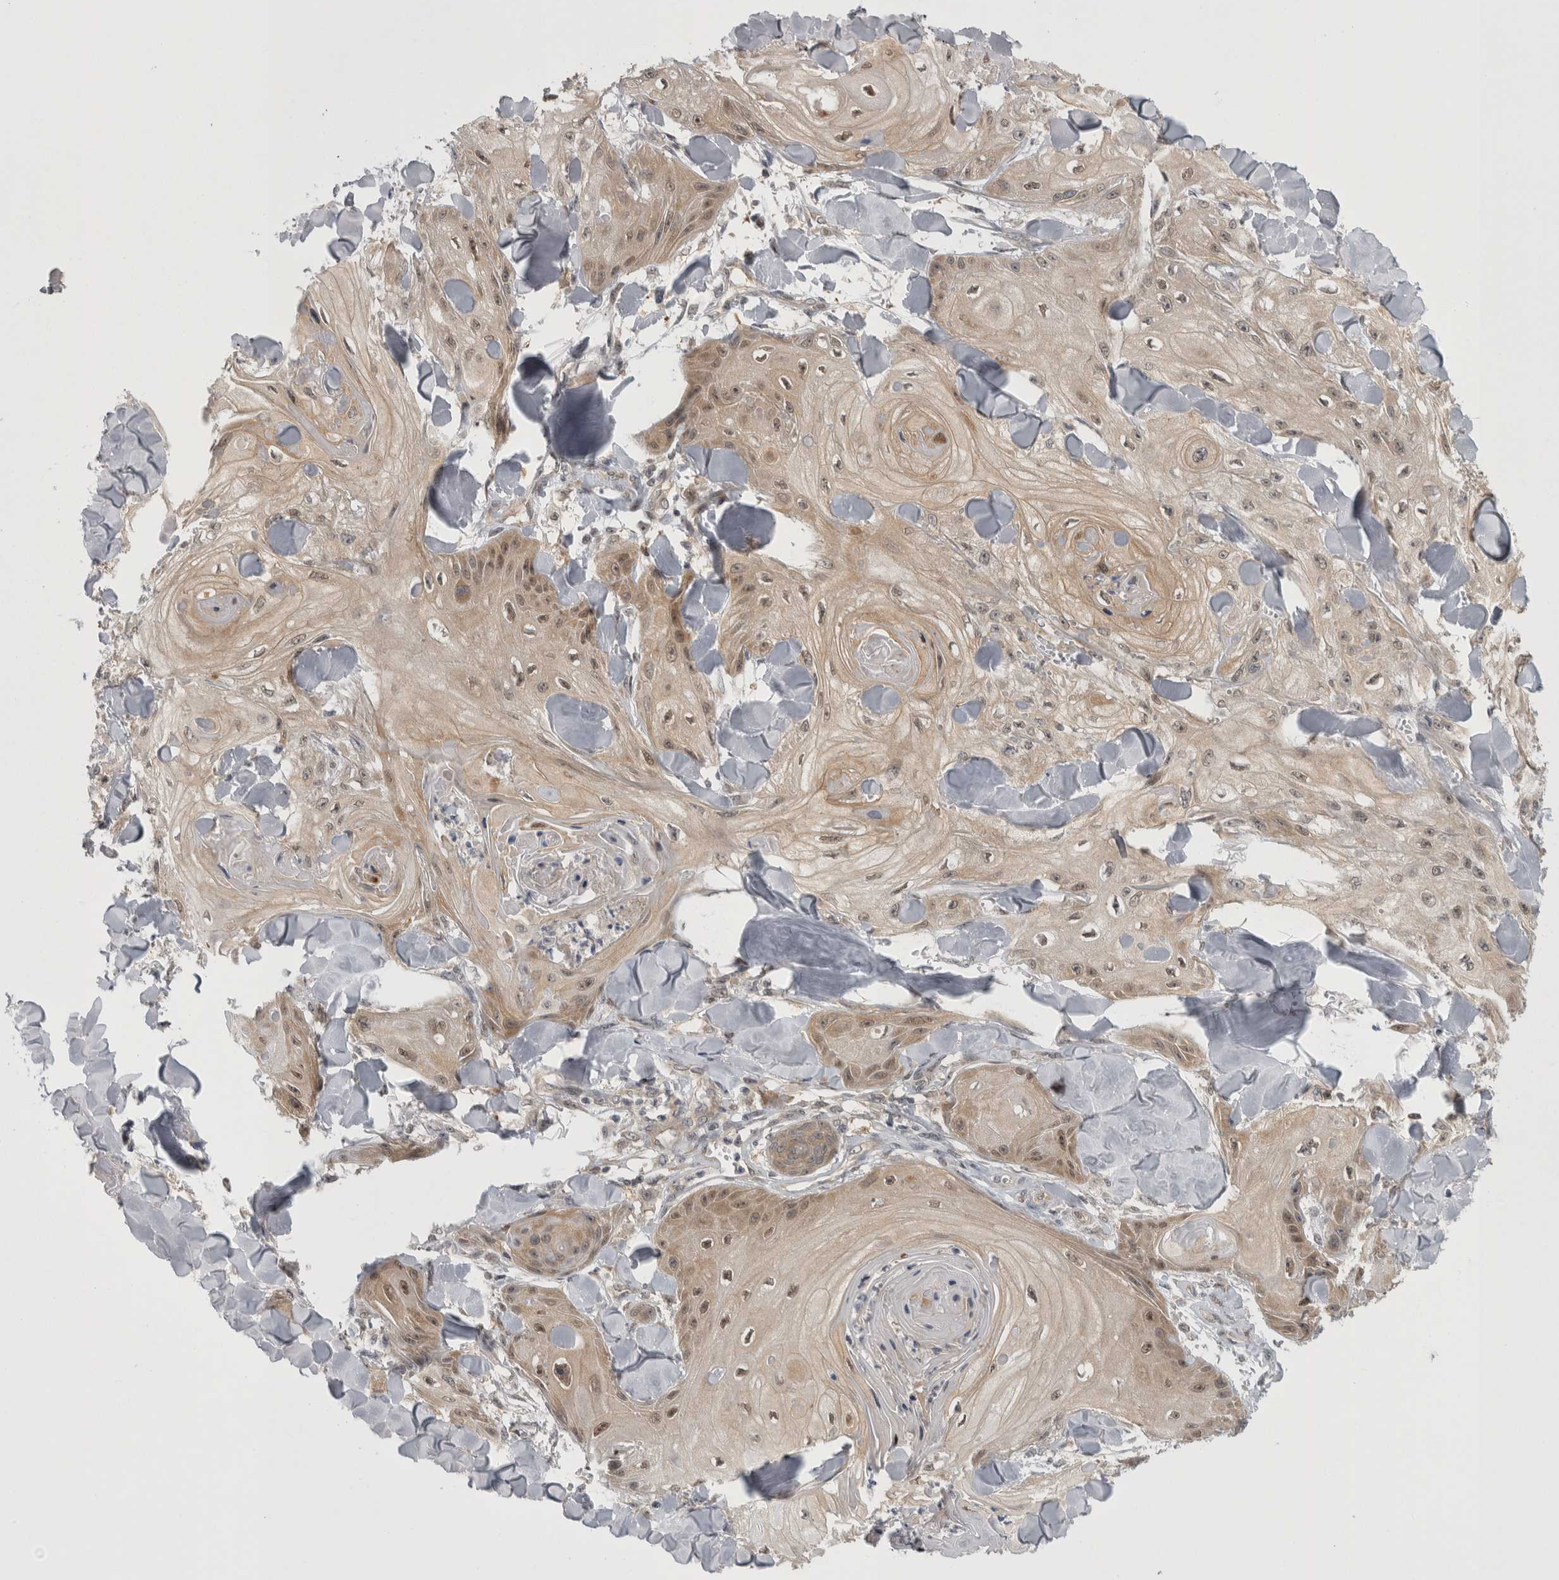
{"staining": {"intensity": "moderate", "quantity": ">75%", "location": "cytoplasmic/membranous,nuclear"}, "tissue": "skin cancer", "cell_type": "Tumor cells", "image_type": "cancer", "snomed": [{"axis": "morphology", "description": "Squamous cell carcinoma, NOS"}, {"axis": "topography", "description": "Skin"}], "caption": "A medium amount of moderate cytoplasmic/membranous and nuclear expression is seen in about >75% of tumor cells in skin cancer (squamous cell carcinoma) tissue. (DAB = brown stain, brightfield microscopy at high magnification).", "gene": "PSMB2", "patient": {"sex": "male", "age": 74}}